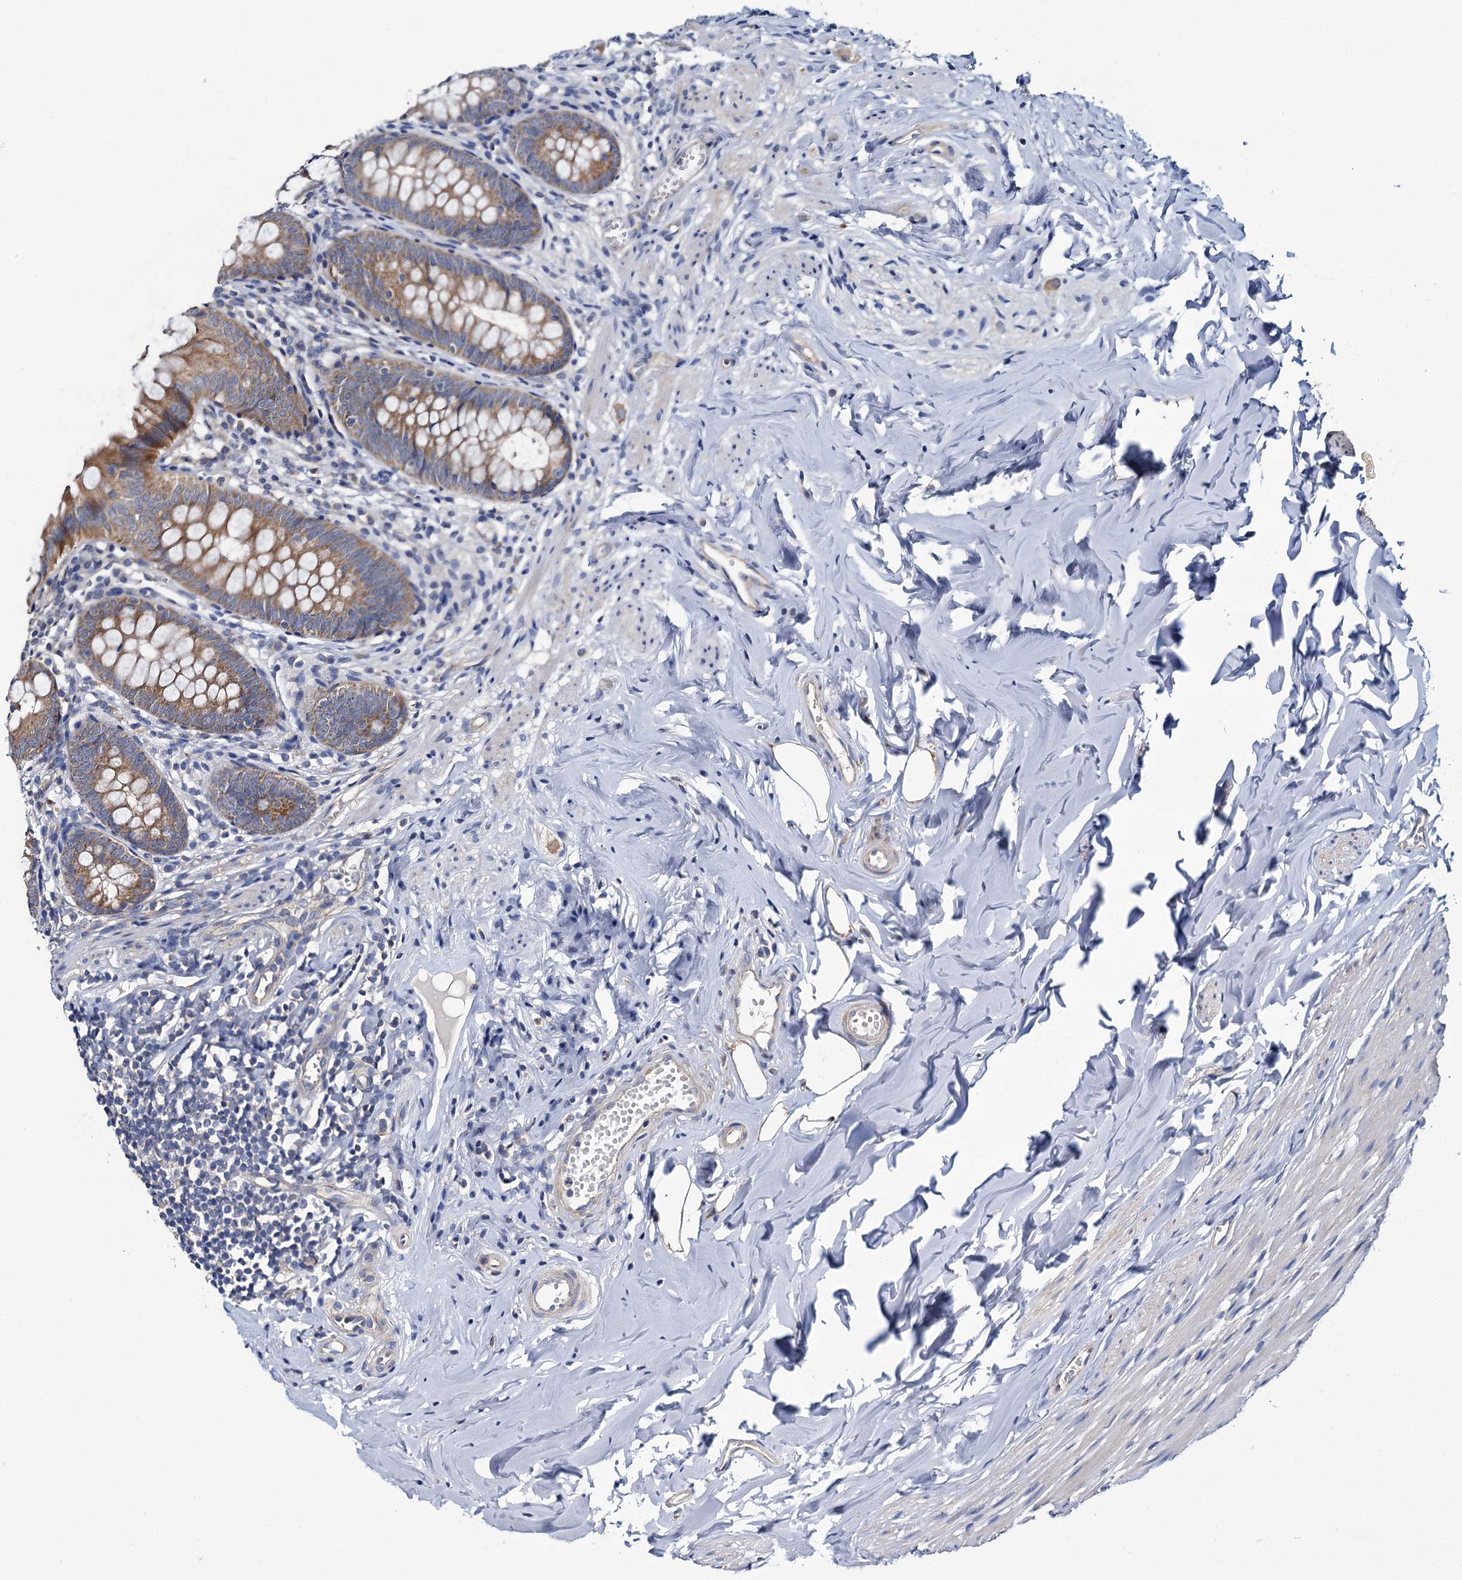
{"staining": {"intensity": "moderate", "quantity": ">75%", "location": "cytoplasmic/membranous"}, "tissue": "appendix", "cell_type": "Glandular cells", "image_type": "normal", "snomed": [{"axis": "morphology", "description": "Normal tissue, NOS"}, {"axis": "topography", "description": "Appendix"}], "caption": "Unremarkable appendix reveals moderate cytoplasmic/membranous positivity in approximately >75% of glandular cells, visualized by immunohistochemistry.", "gene": "CEP295", "patient": {"sex": "female", "age": 51}}